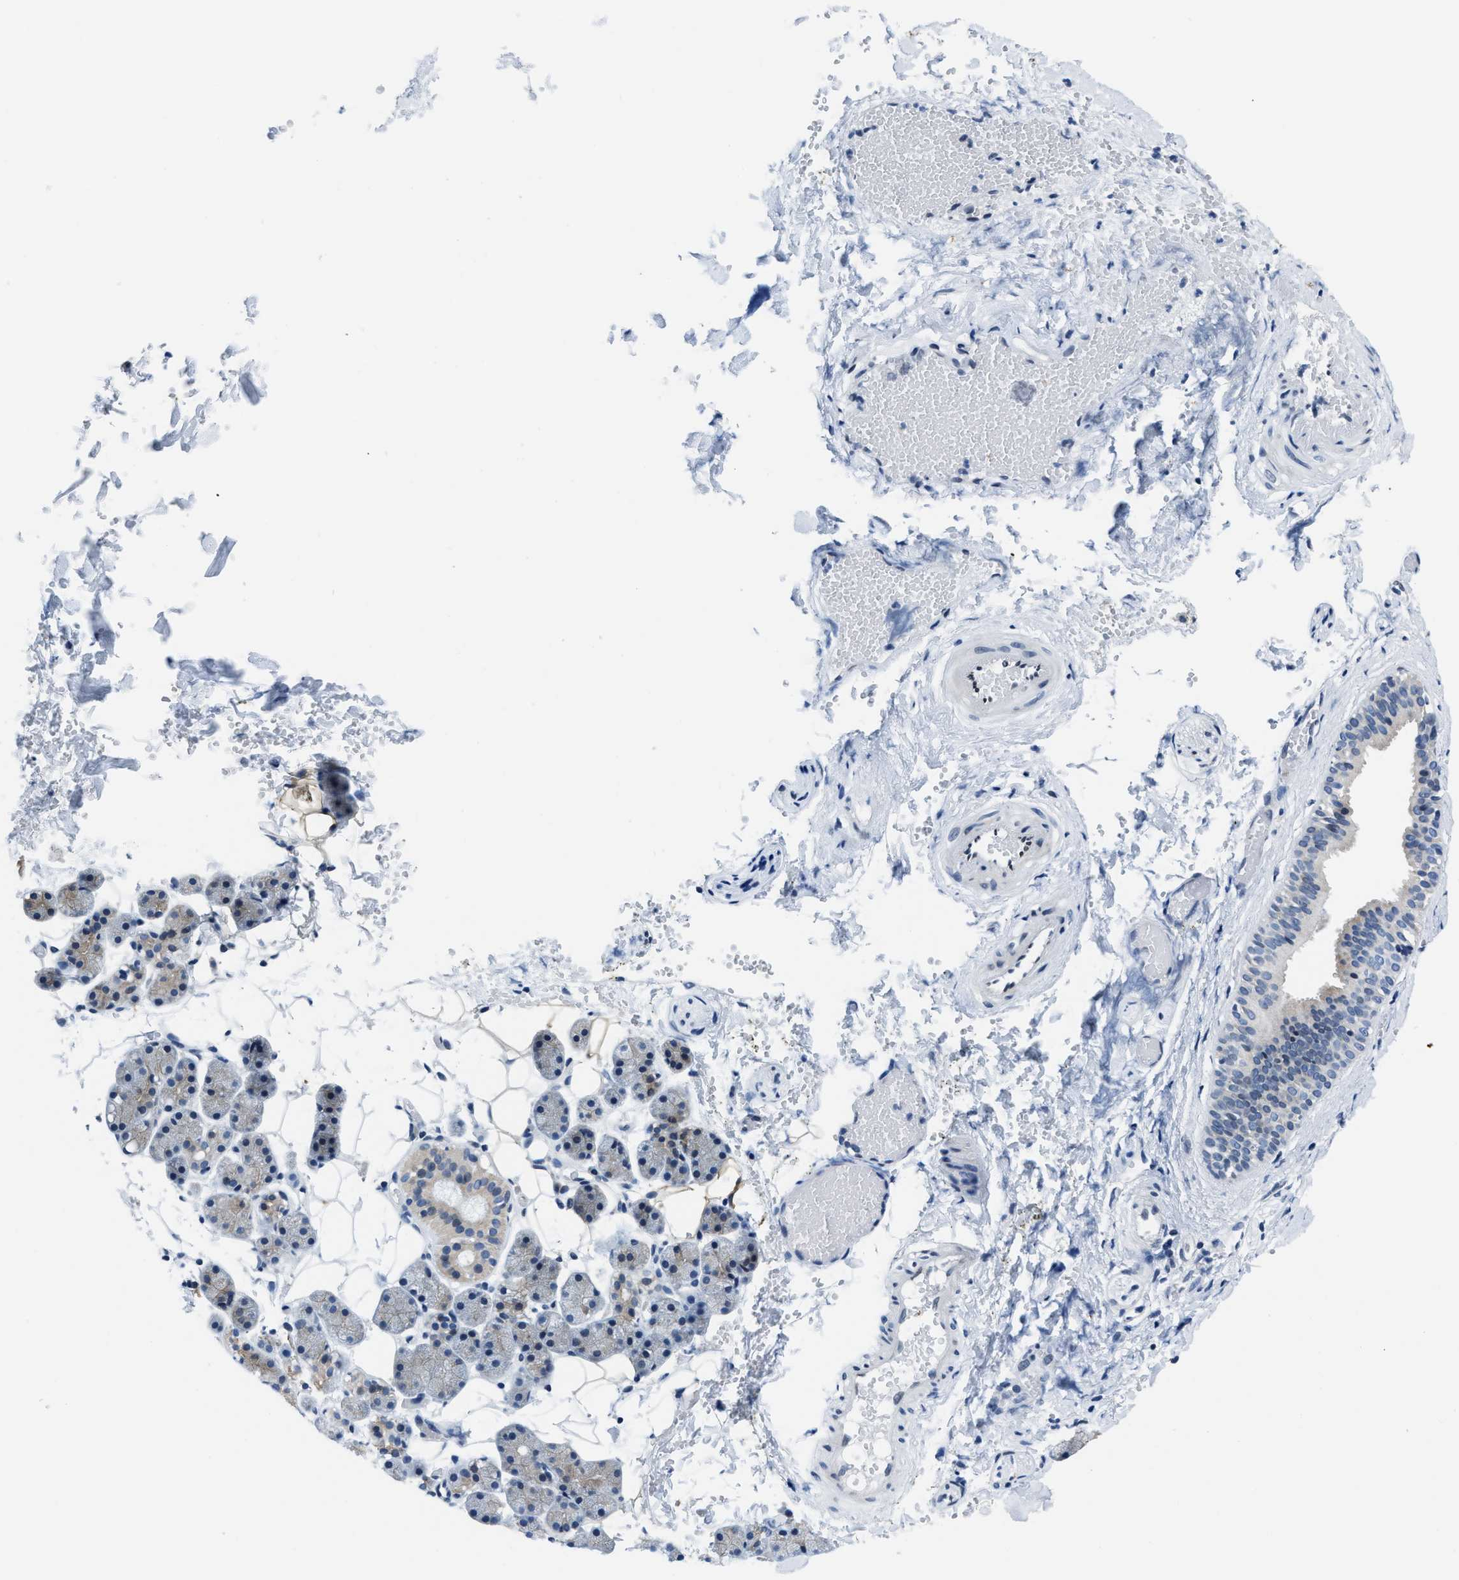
{"staining": {"intensity": "weak", "quantity": "25%-75%", "location": "cytoplasmic/membranous"}, "tissue": "salivary gland", "cell_type": "Glandular cells", "image_type": "normal", "snomed": [{"axis": "morphology", "description": "Normal tissue, NOS"}, {"axis": "topography", "description": "Salivary gland"}], "caption": "Immunohistochemistry (IHC) (DAB) staining of unremarkable human salivary gland shows weak cytoplasmic/membranous protein staining in about 25%-75% of glandular cells.", "gene": "ASZ1", "patient": {"sex": "female", "age": 33}}